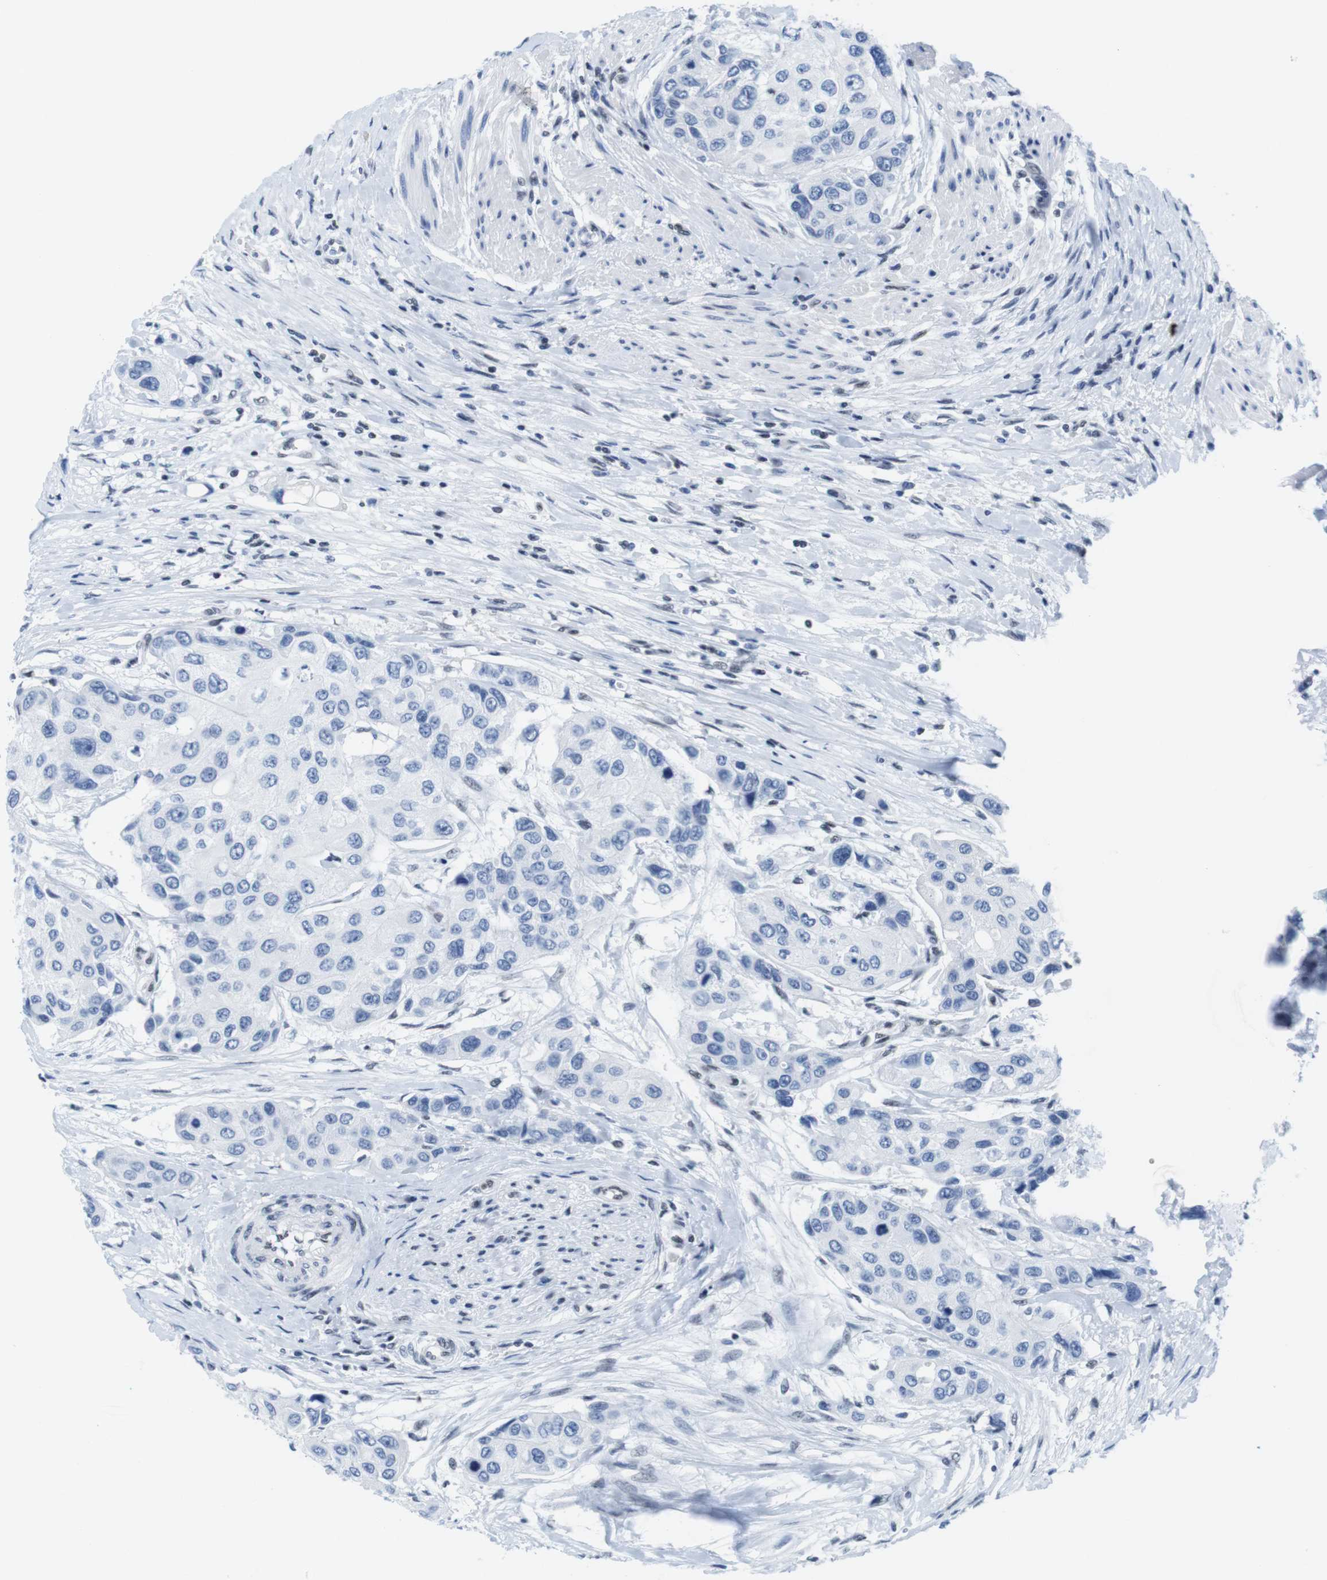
{"staining": {"intensity": "negative", "quantity": "none", "location": "none"}, "tissue": "urothelial cancer", "cell_type": "Tumor cells", "image_type": "cancer", "snomed": [{"axis": "morphology", "description": "Urothelial carcinoma, High grade"}, {"axis": "topography", "description": "Urinary bladder"}], "caption": "There is no significant positivity in tumor cells of urothelial carcinoma (high-grade). (DAB (3,3'-diaminobenzidine) immunohistochemistry (IHC), high magnification).", "gene": "IFI16", "patient": {"sex": "female", "age": 56}}